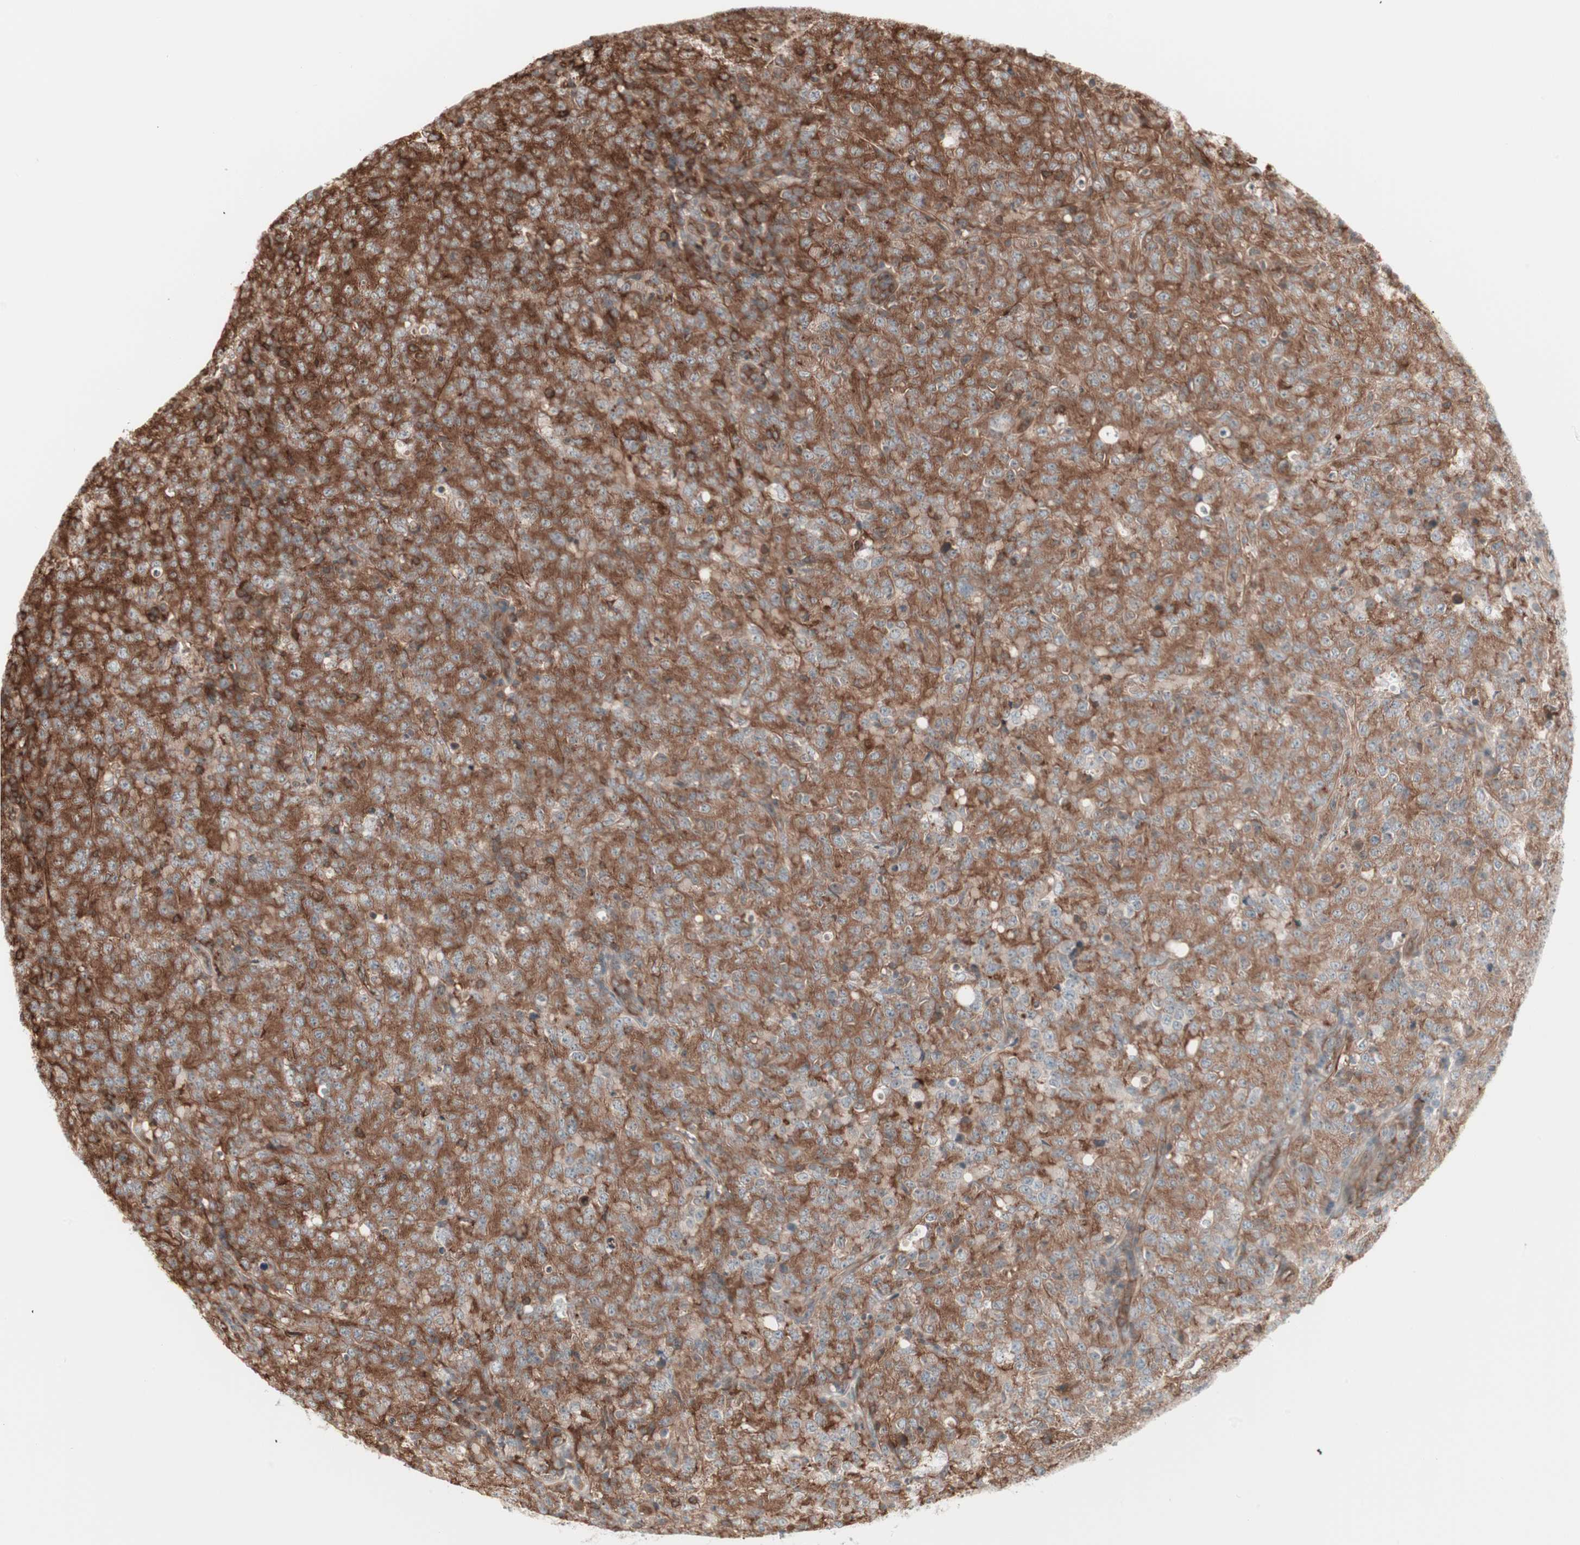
{"staining": {"intensity": "moderate", "quantity": ">75%", "location": "cytoplasmic/membranous"}, "tissue": "lymphoma", "cell_type": "Tumor cells", "image_type": "cancer", "snomed": [{"axis": "morphology", "description": "Malignant lymphoma, non-Hodgkin's type, High grade"}, {"axis": "topography", "description": "Tonsil"}], "caption": "Immunohistochemistry (IHC) micrograph of lymphoma stained for a protein (brown), which displays medium levels of moderate cytoplasmic/membranous expression in about >75% of tumor cells.", "gene": "TCP11L1", "patient": {"sex": "female", "age": 36}}